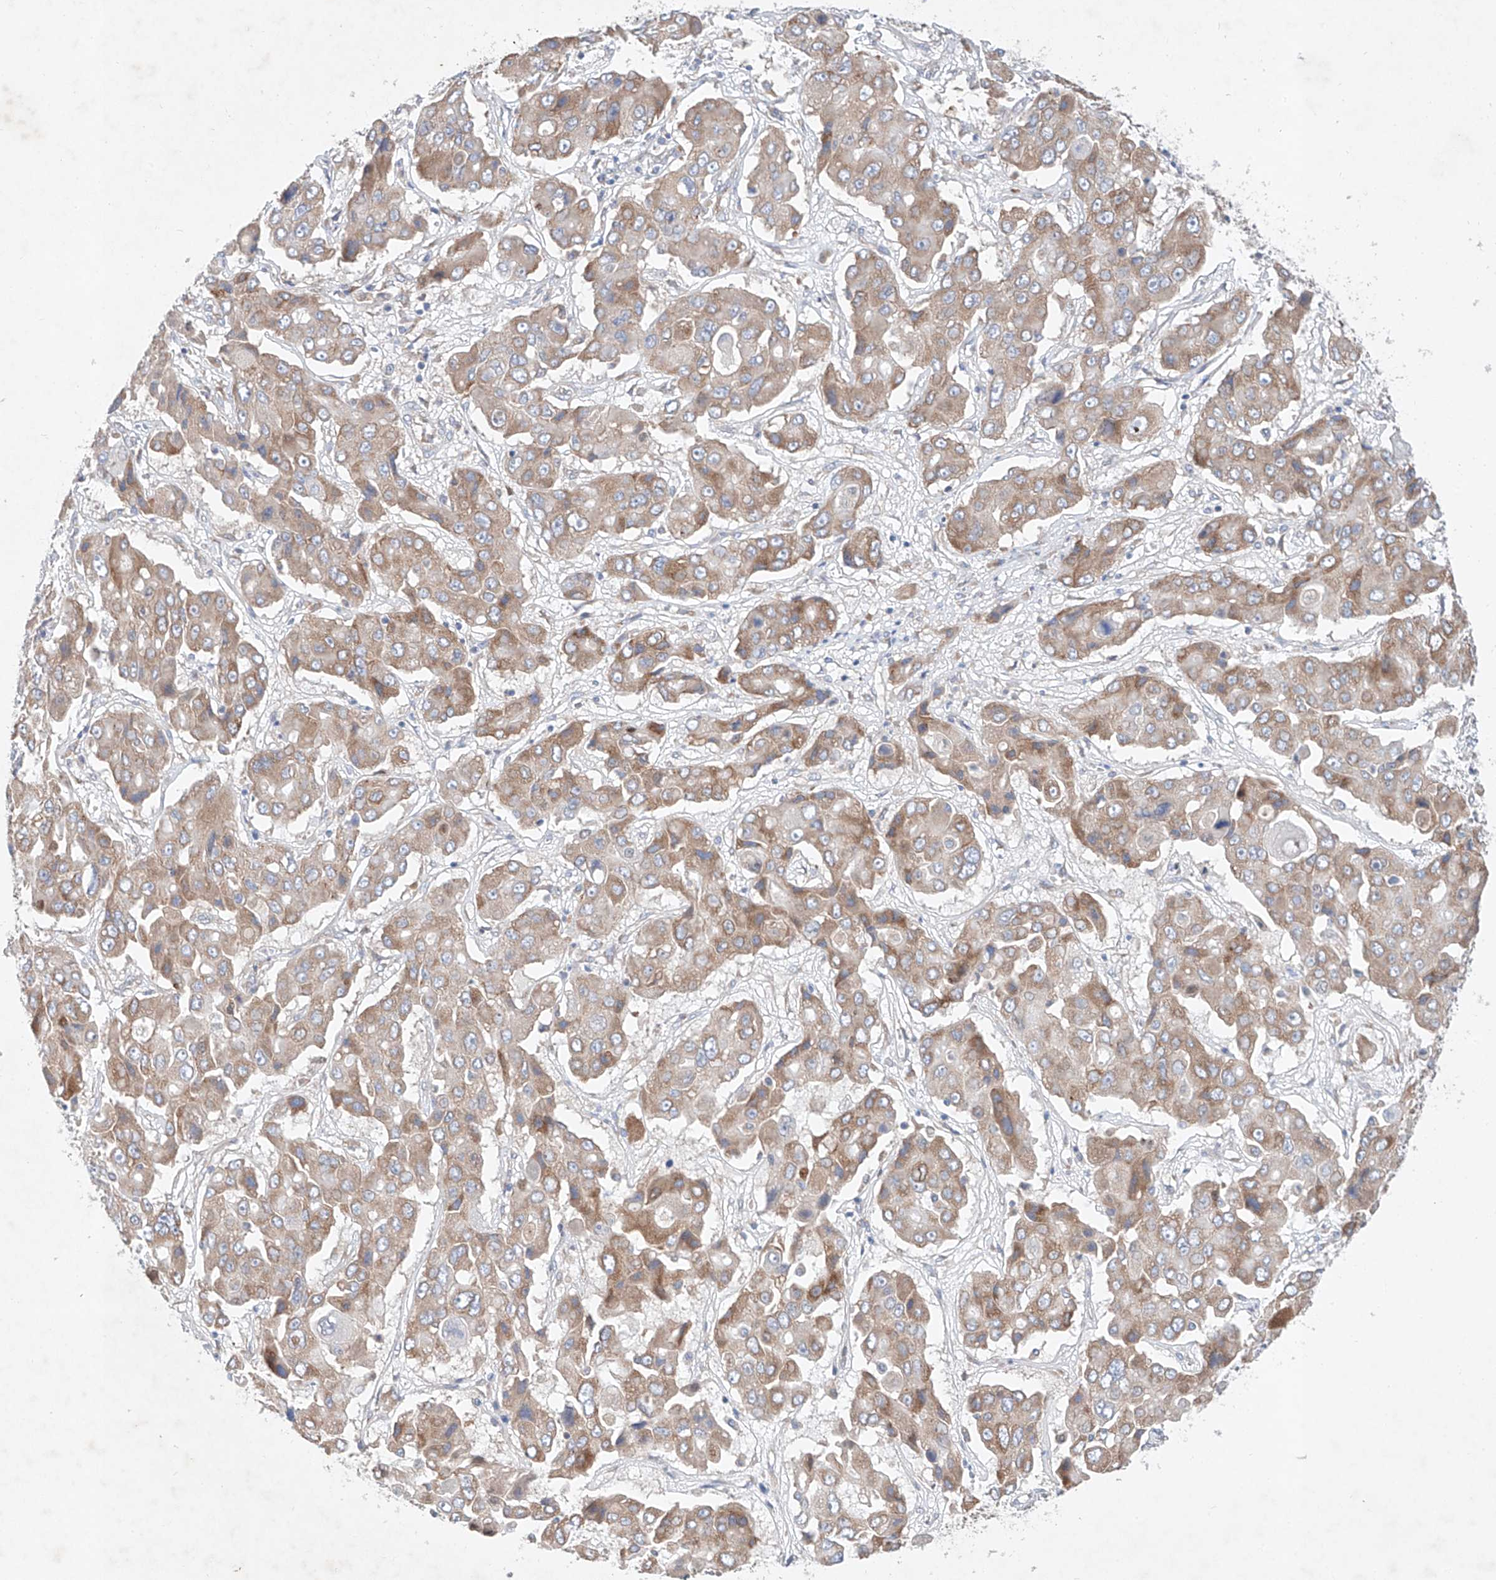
{"staining": {"intensity": "moderate", "quantity": "25%-75%", "location": "cytoplasmic/membranous"}, "tissue": "liver cancer", "cell_type": "Tumor cells", "image_type": "cancer", "snomed": [{"axis": "morphology", "description": "Cholangiocarcinoma"}, {"axis": "topography", "description": "Liver"}], "caption": "Liver cancer stained for a protein exhibits moderate cytoplasmic/membranous positivity in tumor cells. Nuclei are stained in blue.", "gene": "FASTK", "patient": {"sex": "male", "age": 67}}